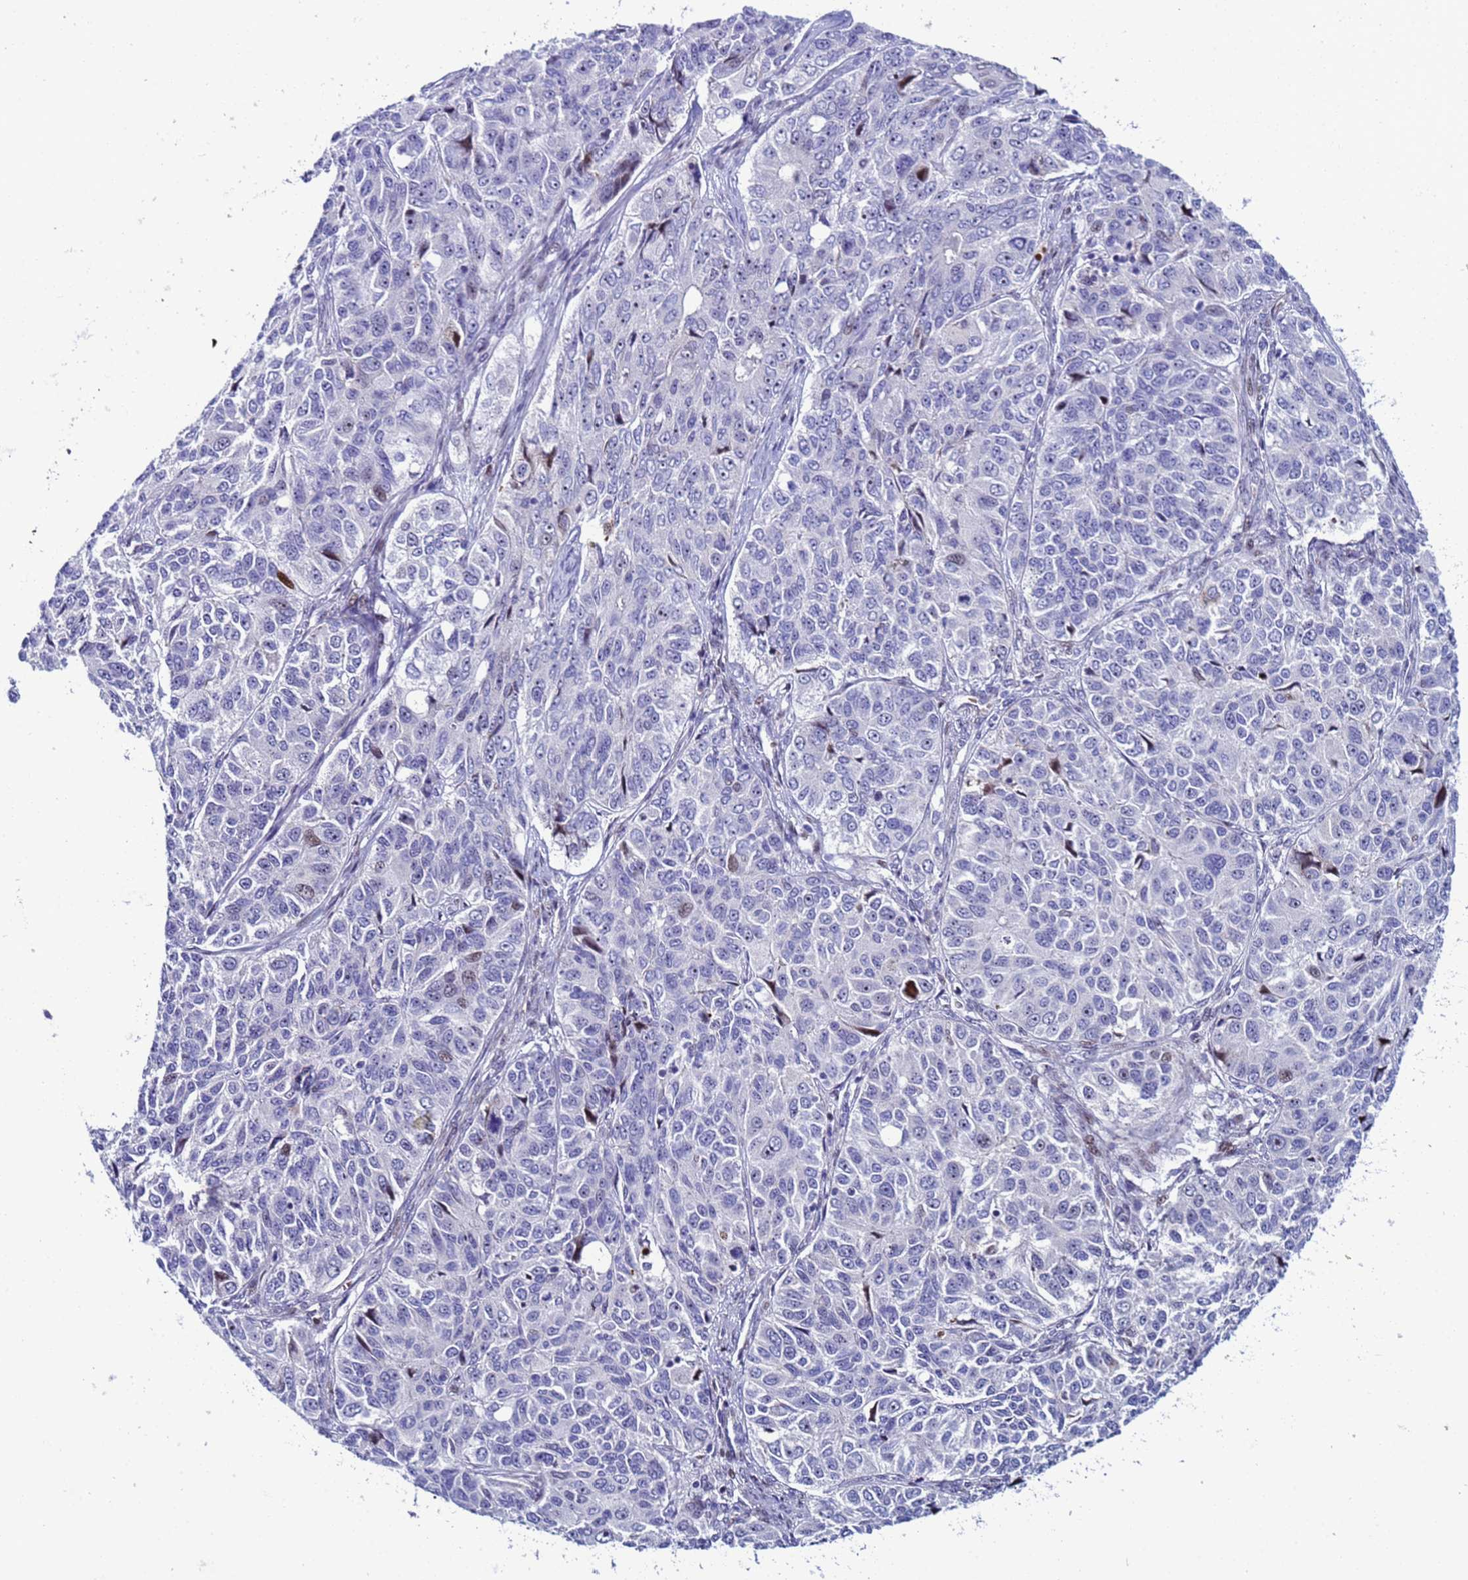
{"staining": {"intensity": "moderate", "quantity": "<25%", "location": "nuclear"}, "tissue": "ovarian cancer", "cell_type": "Tumor cells", "image_type": "cancer", "snomed": [{"axis": "morphology", "description": "Carcinoma, endometroid"}, {"axis": "topography", "description": "Ovary"}], "caption": "An immunohistochemistry histopathology image of tumor tissue is shown. Protein staining in brown shows moderate nuclear positivity in ovarian cancer (endometroid carcinoma) within tumor cells.", "gene": "POP5", "patient": {"sex": "female", "age": 51}}